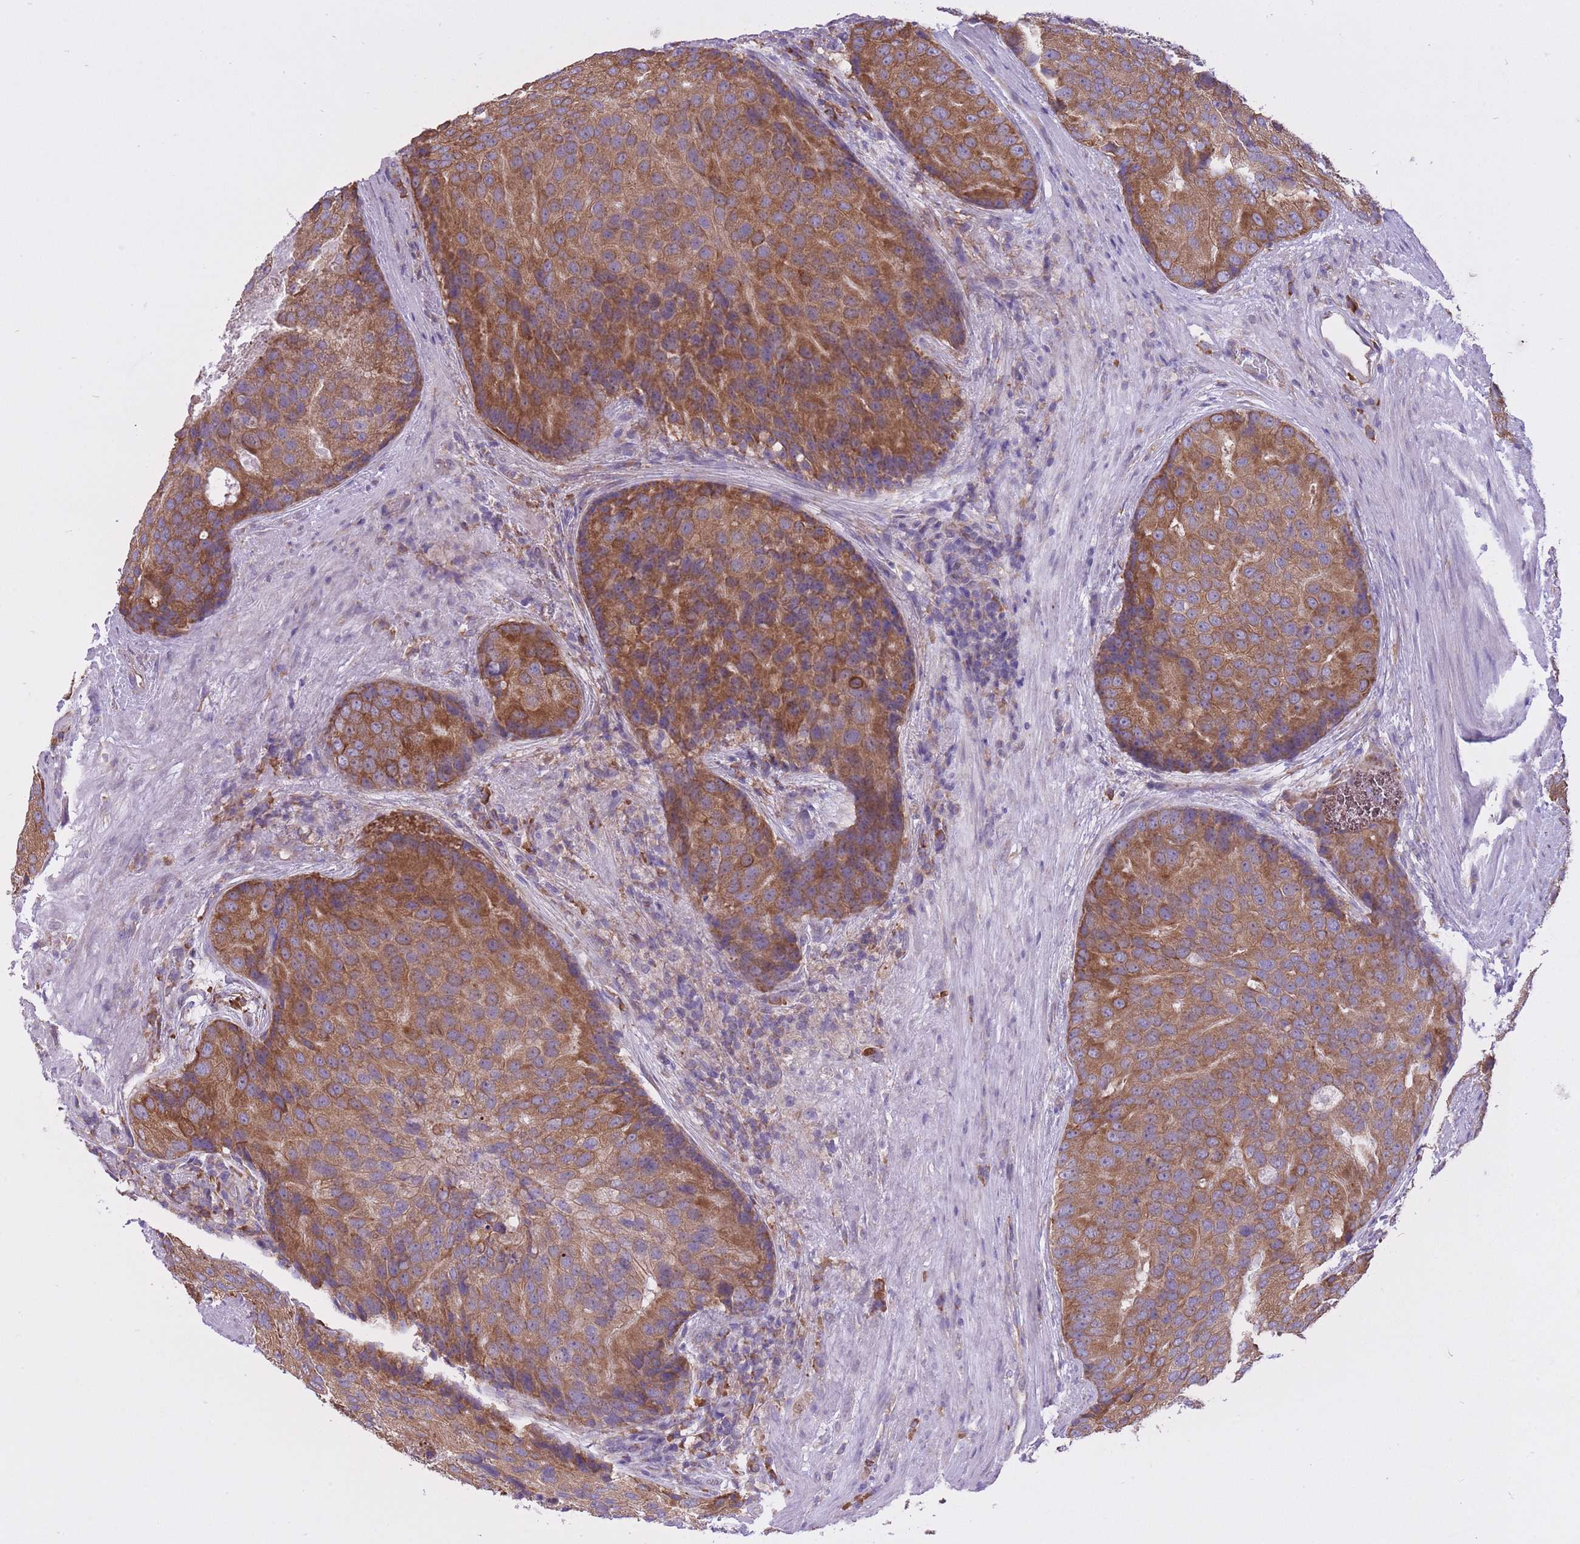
{"staining": {"intensity": "strong", "quantity": ">75%", "location": "cytoplasmic/membranous"}, "tissue": "prostate cancer", "cell_type": "Tumor cells", "image_type": "cancer", "snomed": [{"axis": "morphology", "description": "Adenocarcinoma, High grade"}, {"axis": "topography", "description": "Prostate"}], "caption": "A photomicrograph showing strong cytoplasmic/membranous positivity in approximately >75% of tumor cells in prostate cancer, as visualized by brown immunohistochemical staining.", "gene": "ZNF501", "patient": {"sex": "male", "age": 62}}